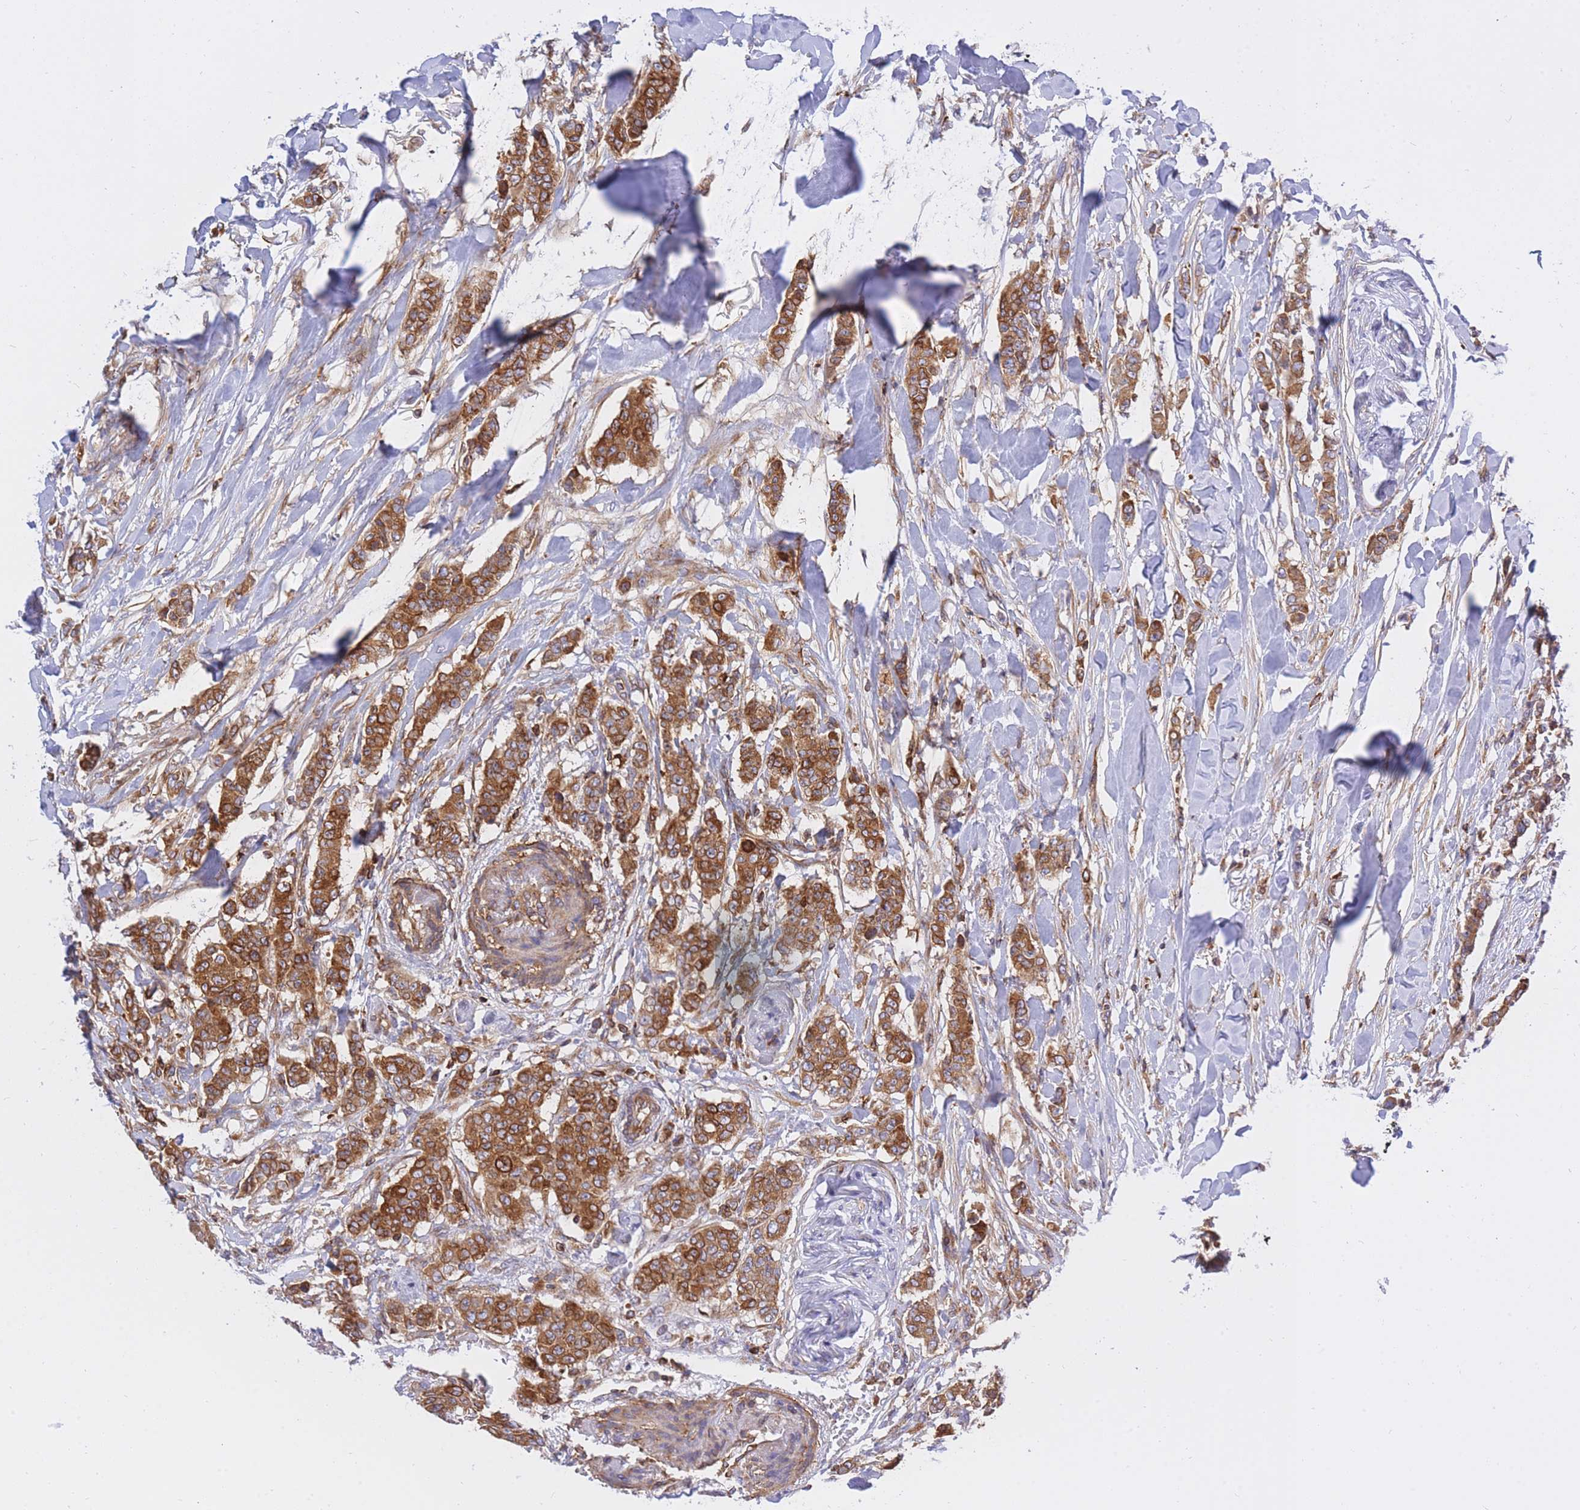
{"staining": {"intensity": "strong", "quantity": ">75%", "location": "cytoplasmic/membranous"}, "tissue": "breast cancer", "cell_type": "Tumor cells", "image_type": "cancer", "snomed": [{"axis": "morphology", "description": "Duct carcinoma"}, {"axis": "topography", "description": "Breast"}], "caption": "Approximately >75% of tumor cells in human breast cancer display strong cytoplasmic/membranous protein expression as visualized by brown immunohistochemical staining.", "gene": "REM1", "patient": {"sex": "female", "age": 40}}